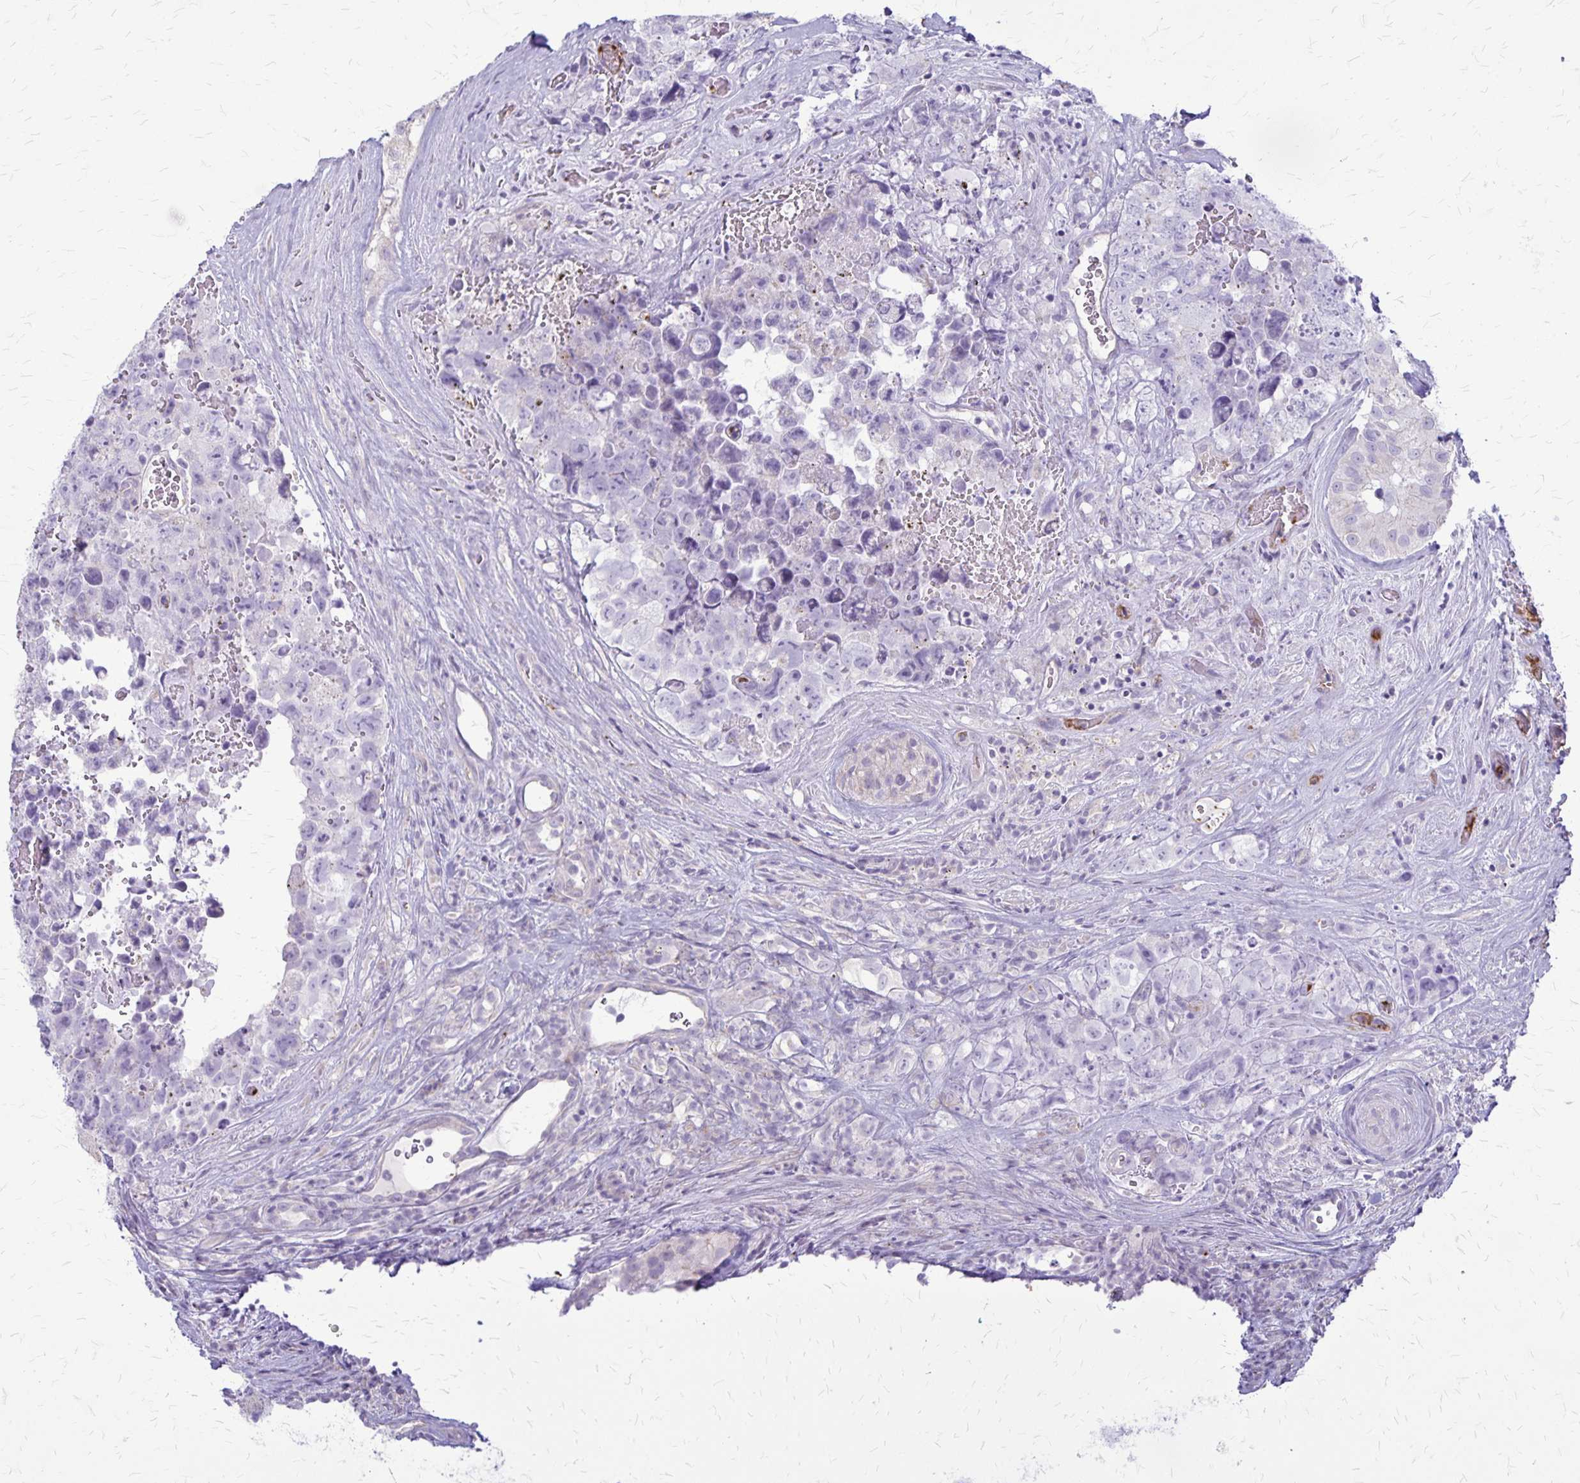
{"staining": {"intensity": "negative", "quantity": "none", "location": "none"}, "tissue": "testis cancer", "cell_type": "Tumor cells", "image_type": "cancer", "snomed": [{"axis": "morphology", "description": "Carcinoma, Embryonal, NOS"}, {"axis": "topography", "description": "Testis"}], "caption": "This is an immunohistochemistry (IHC) image of testis cancer. There is no staining in tumor cells.", "gene": "GP9", "patient": {"sex": "male", "age": 18}}